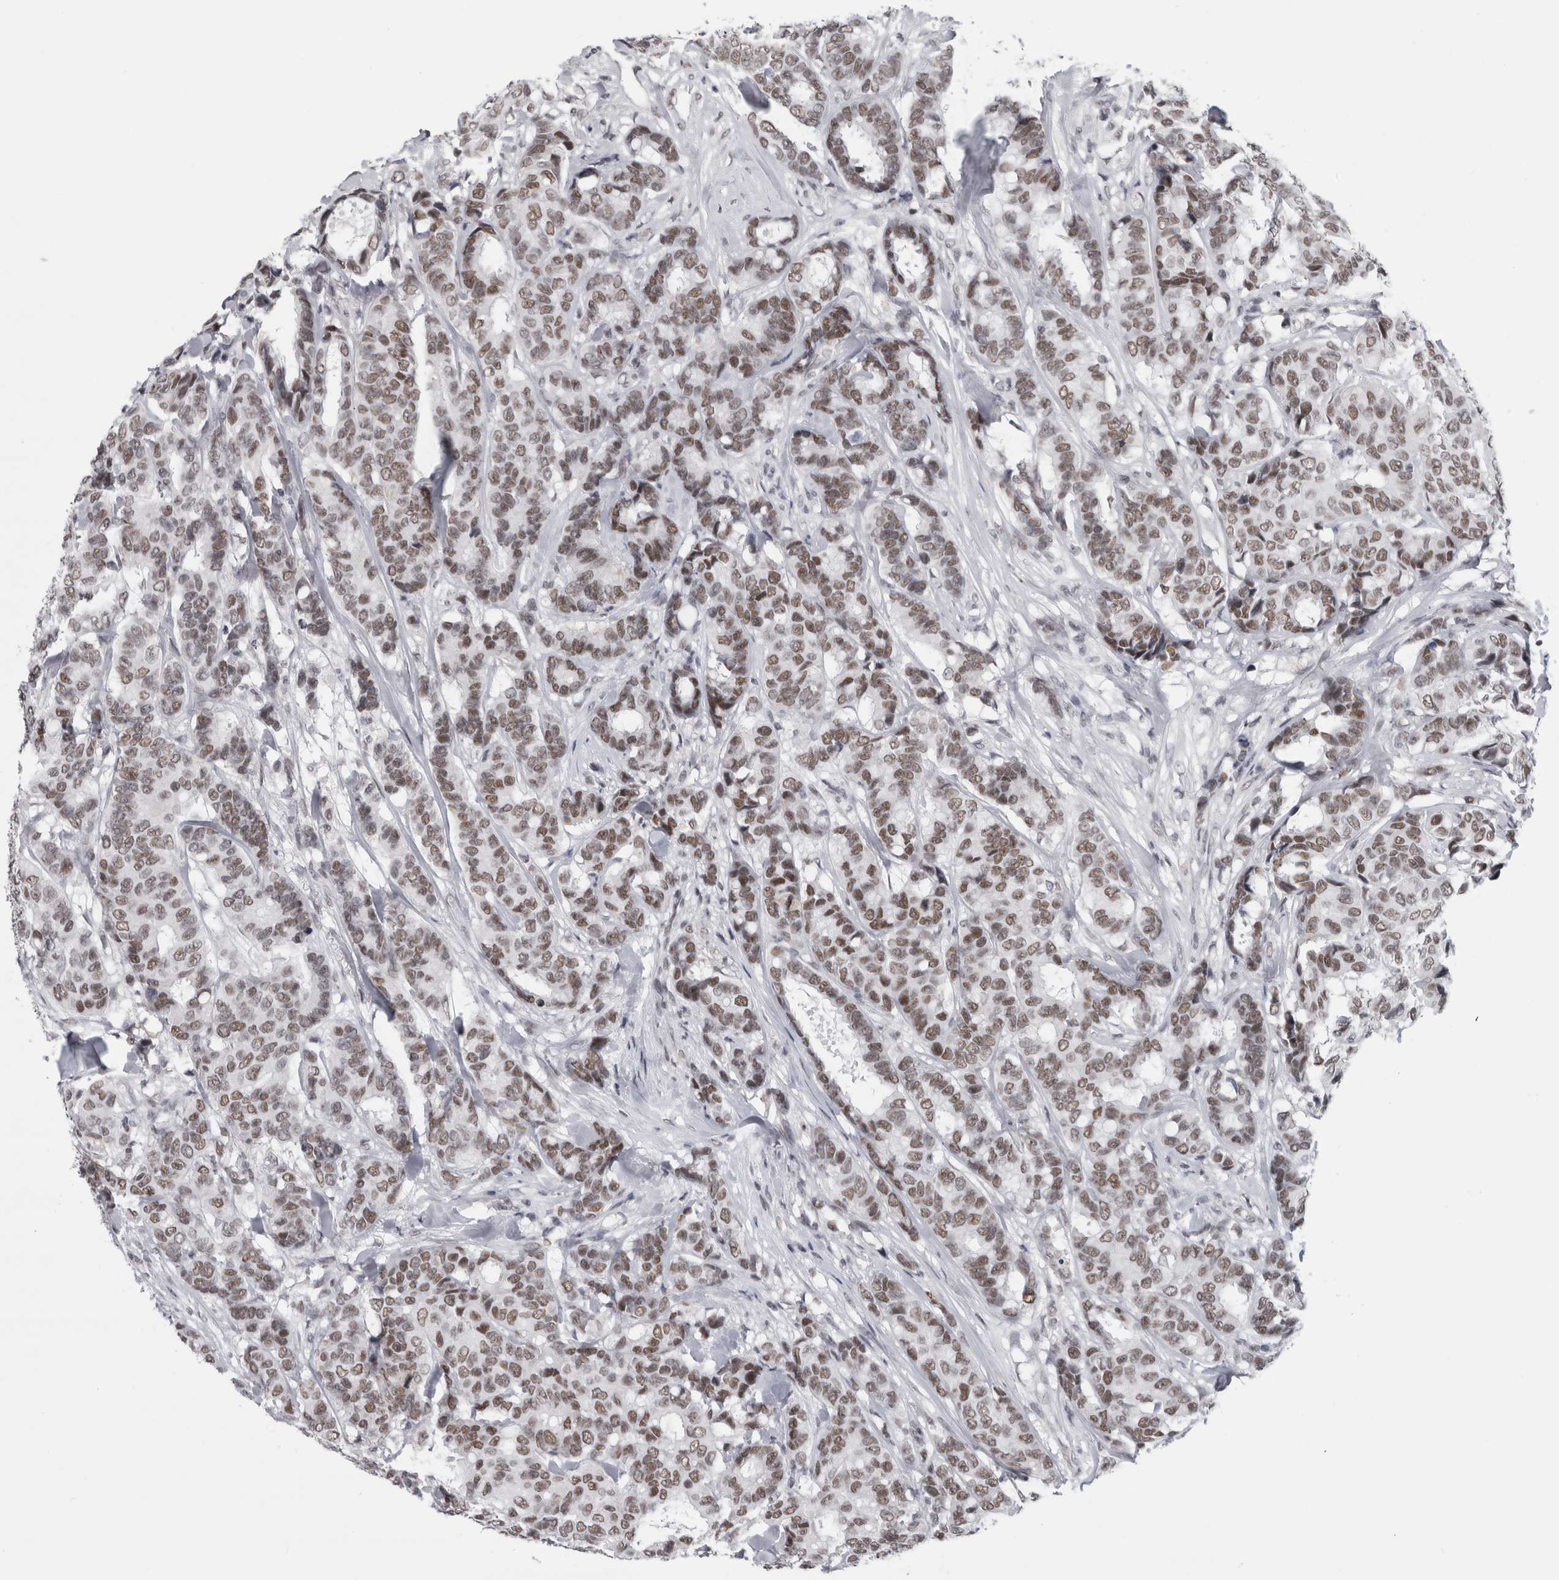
{"staining": {"intensity": "moderate", "quantity": ">75%", "location": "nuclear"}, "tissue": "breast cancer", "cell_type": "Tumor cells", "image_type": "cancer", "snomed": [{"axis": "morphology", "description": "Duct carcinoma"}, {"axis": "topography", "description": "Breast"}], "caption": "Moderate nuclear expression for a protein is seen in about >75% of tumor cells of breast cancer using immunohistochemistry.", "gene": "ARID4B", "patient": {"sex": "female", "age": 87}}